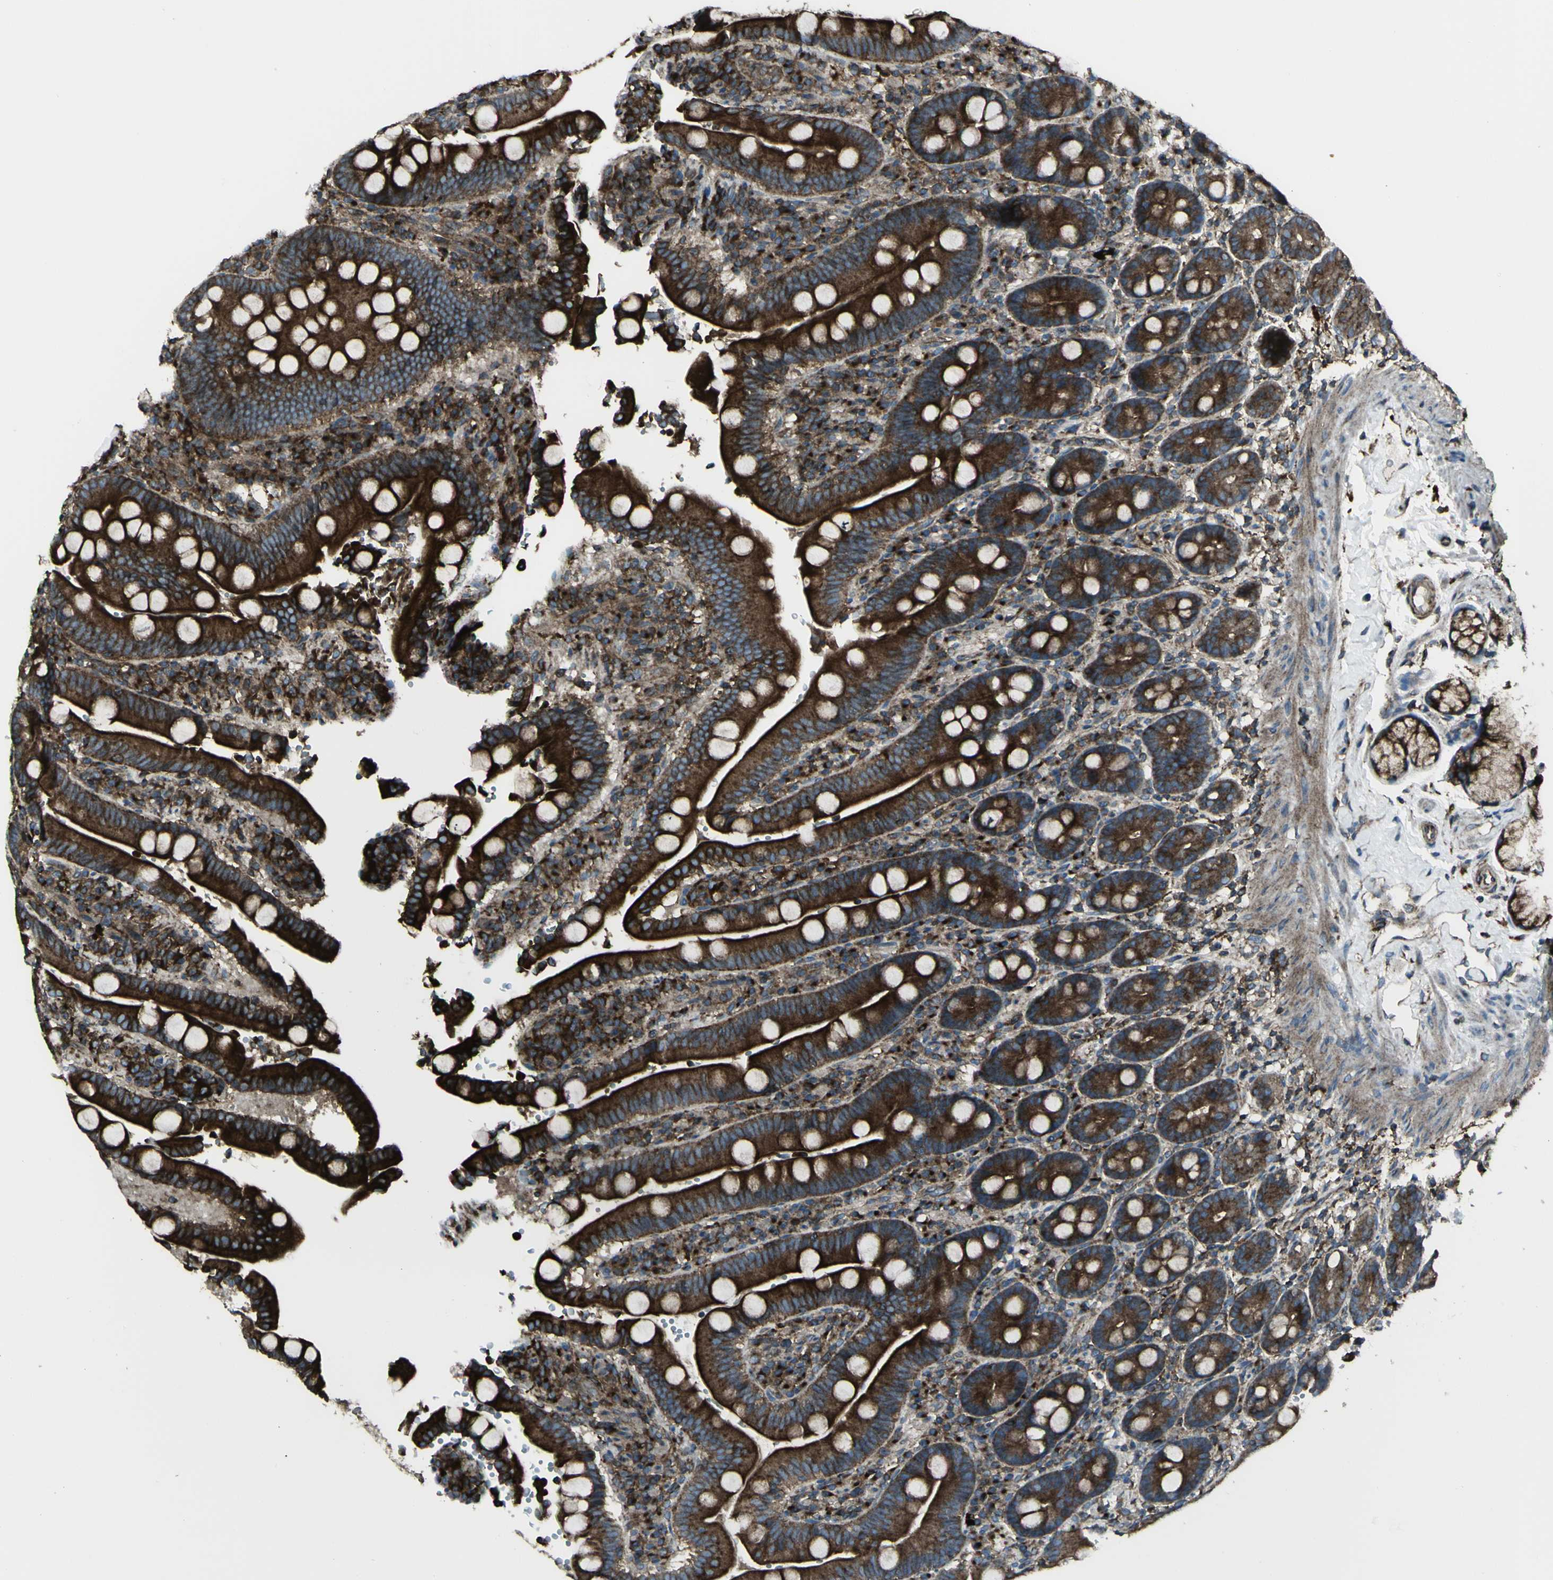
{"staining": {"intensity": "strong", "quantity": ">75%", "location": "cytoplasmic/membranous"}, "tissue": "duodenum", "cell_type": "Glandular cells", "image_type": "normal", "snomed": [{"axis": "morphology", "description": "Normal tissue, NOS"}, {"axis": "topography", "description": "Small intestine, NOS"}], "caption": "Immunohistochemistry histopathology image of normal human duodenum stained for a protein (brown), which exhibits high levels of strong cytoplasmic/membranous staining in about >75% of glandular cells.", "gene": "NAPA", "patient": {"sex": "female", "age": 71}}